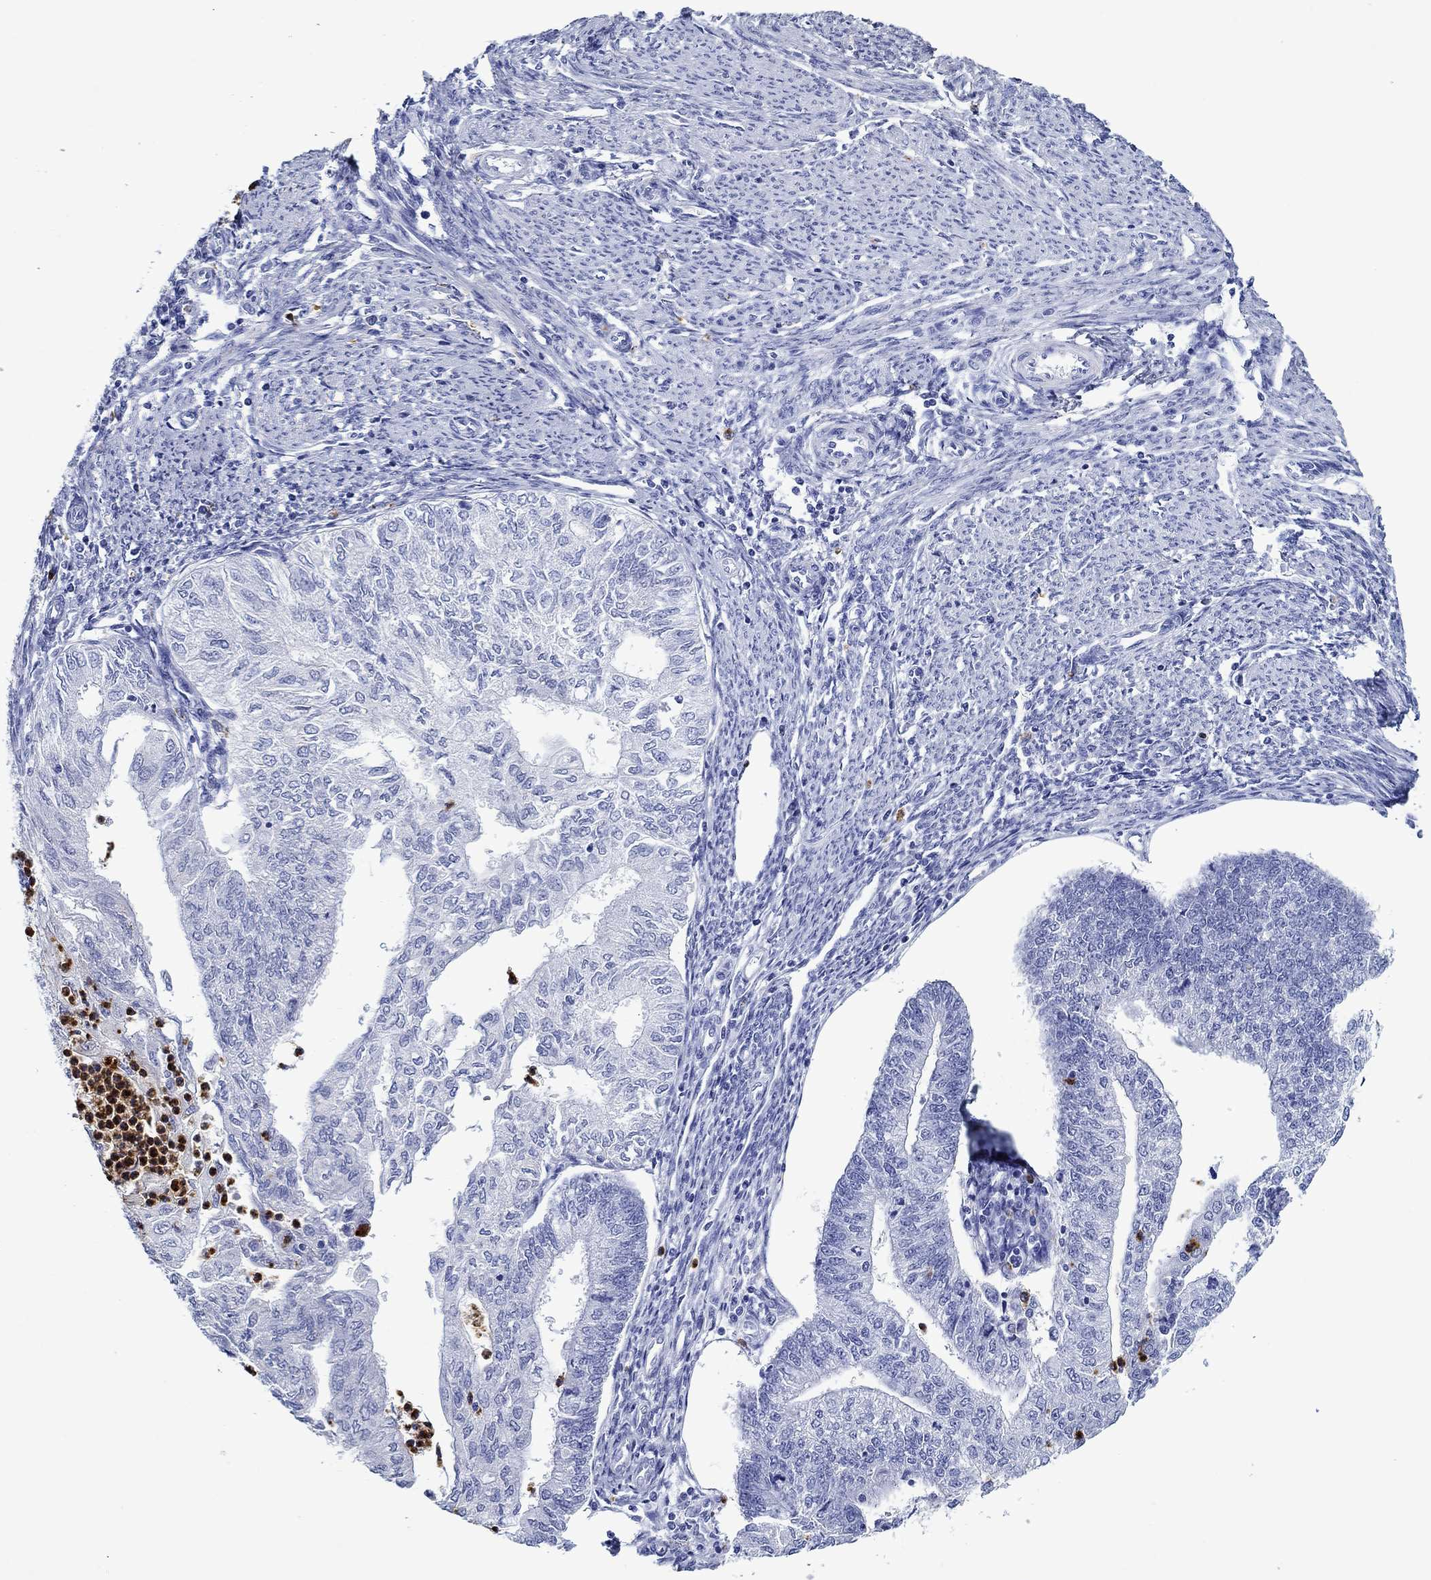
{"staining": {"intensity": "negative", "quantity": "none", "location": "none"}, "tissue": "endometrial cancer", "cell_type": "Tumor cells", "image_type": "cancer", "snomed": [{"axis": "morphology", "description": "Adenocarcinoma, NOS"}, {"axis": "topography", "description": "Endometrium"}], "caption": "An image of endometrial cancer stained for a protein displays no brown staining in tumor cells.", "gene": "EPX", "patient": {"sex": "female", "age": 59}}